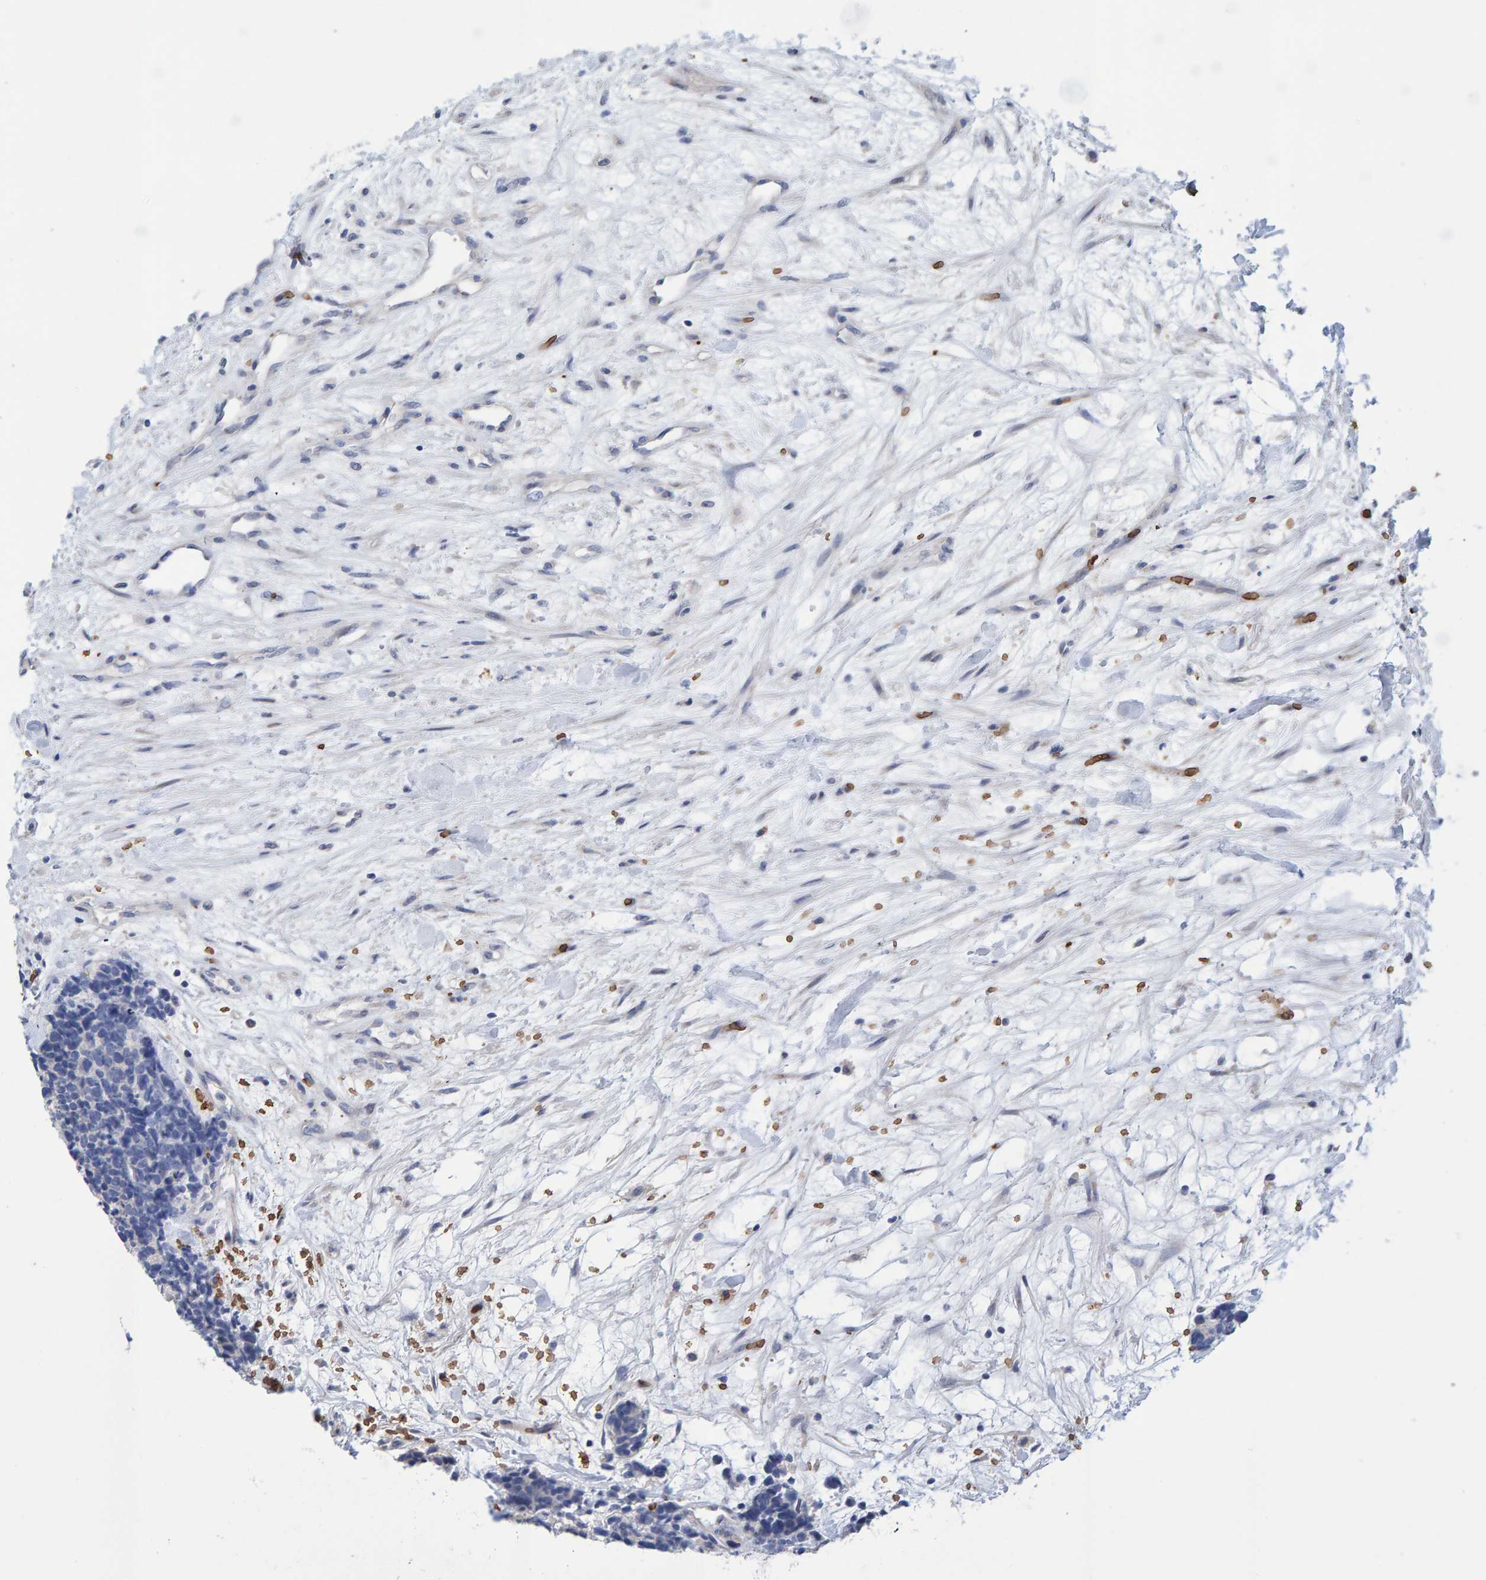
{"staining": {"intensity": "negative", "quantity": "none", "location": "none"}, "tissue": "carcinoid", "cell_type": "Tumor cells", "image_type": "cancer", "snomed": [{"axis": "morphology", "description": "Carcinoma, NOS"}, {"axis": "morphology", "description": "Carcinoid, malignant, NOS"}, {"axis": "topography", "description": "Urinary bladder"}], "caption": "Tumor cells show no significant protein staining in carcinoid.", "gene": "VPS9D1", "patient": {"sex": "male", "age": 57}}